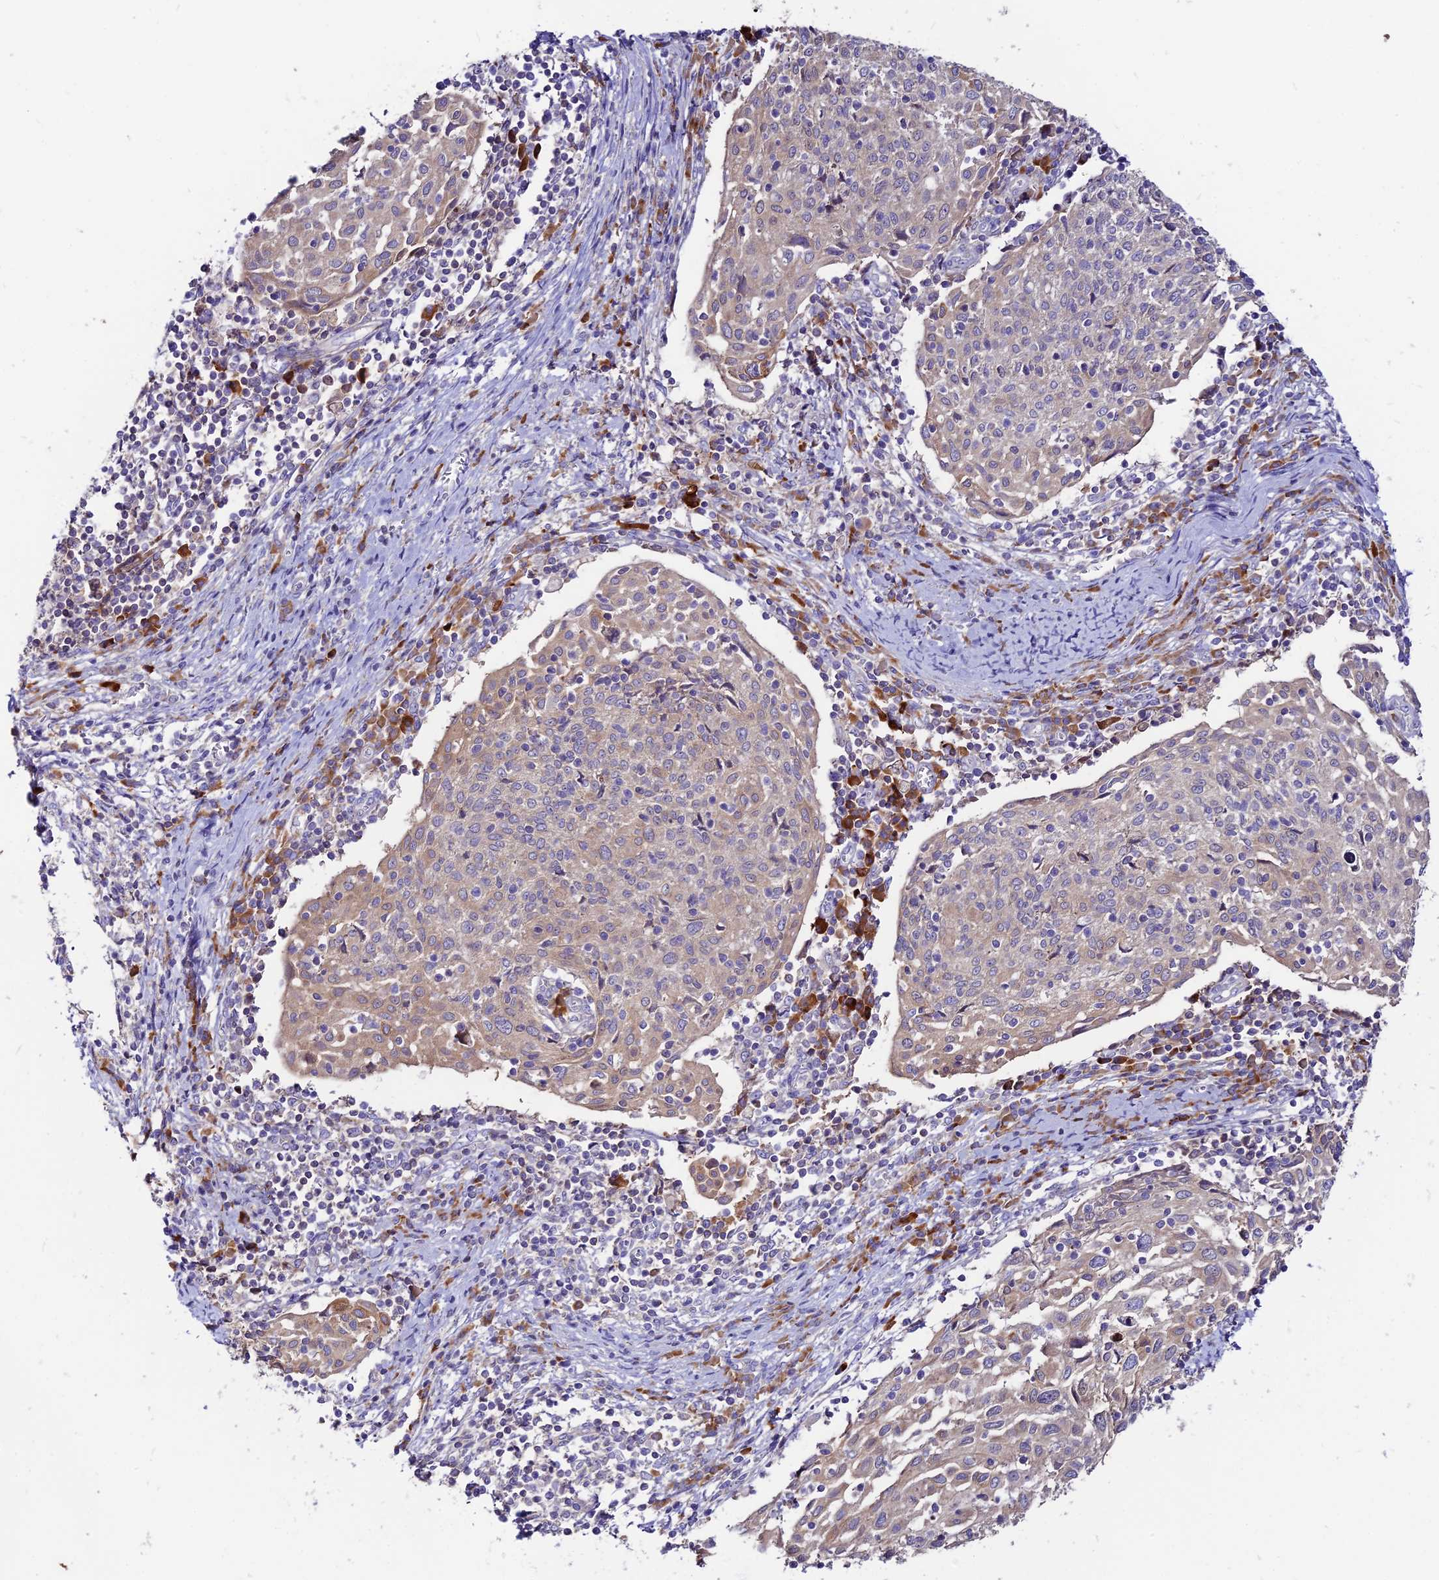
{"staining": {"intensity": "weak", "quantity": "25%-75%", "location": "cytoplasmic/membranous"}, "tissue": "cervical cancer", "cell_type": "Tumor cells", "image_type": "cancer", "snomed": [{"axis": "morphology", "description": "Squamous cell carcinoma, NOS"}, {"axis": "topography", "description": "Cervix"}], "caption": "An image of cervical squamous cell carcinoma stained for a protein displays weak cytoplasmic/membranous brown staining in tumor cells.", "gene": "DENND2D", "patient": {"sex": "female", "age": 52}}